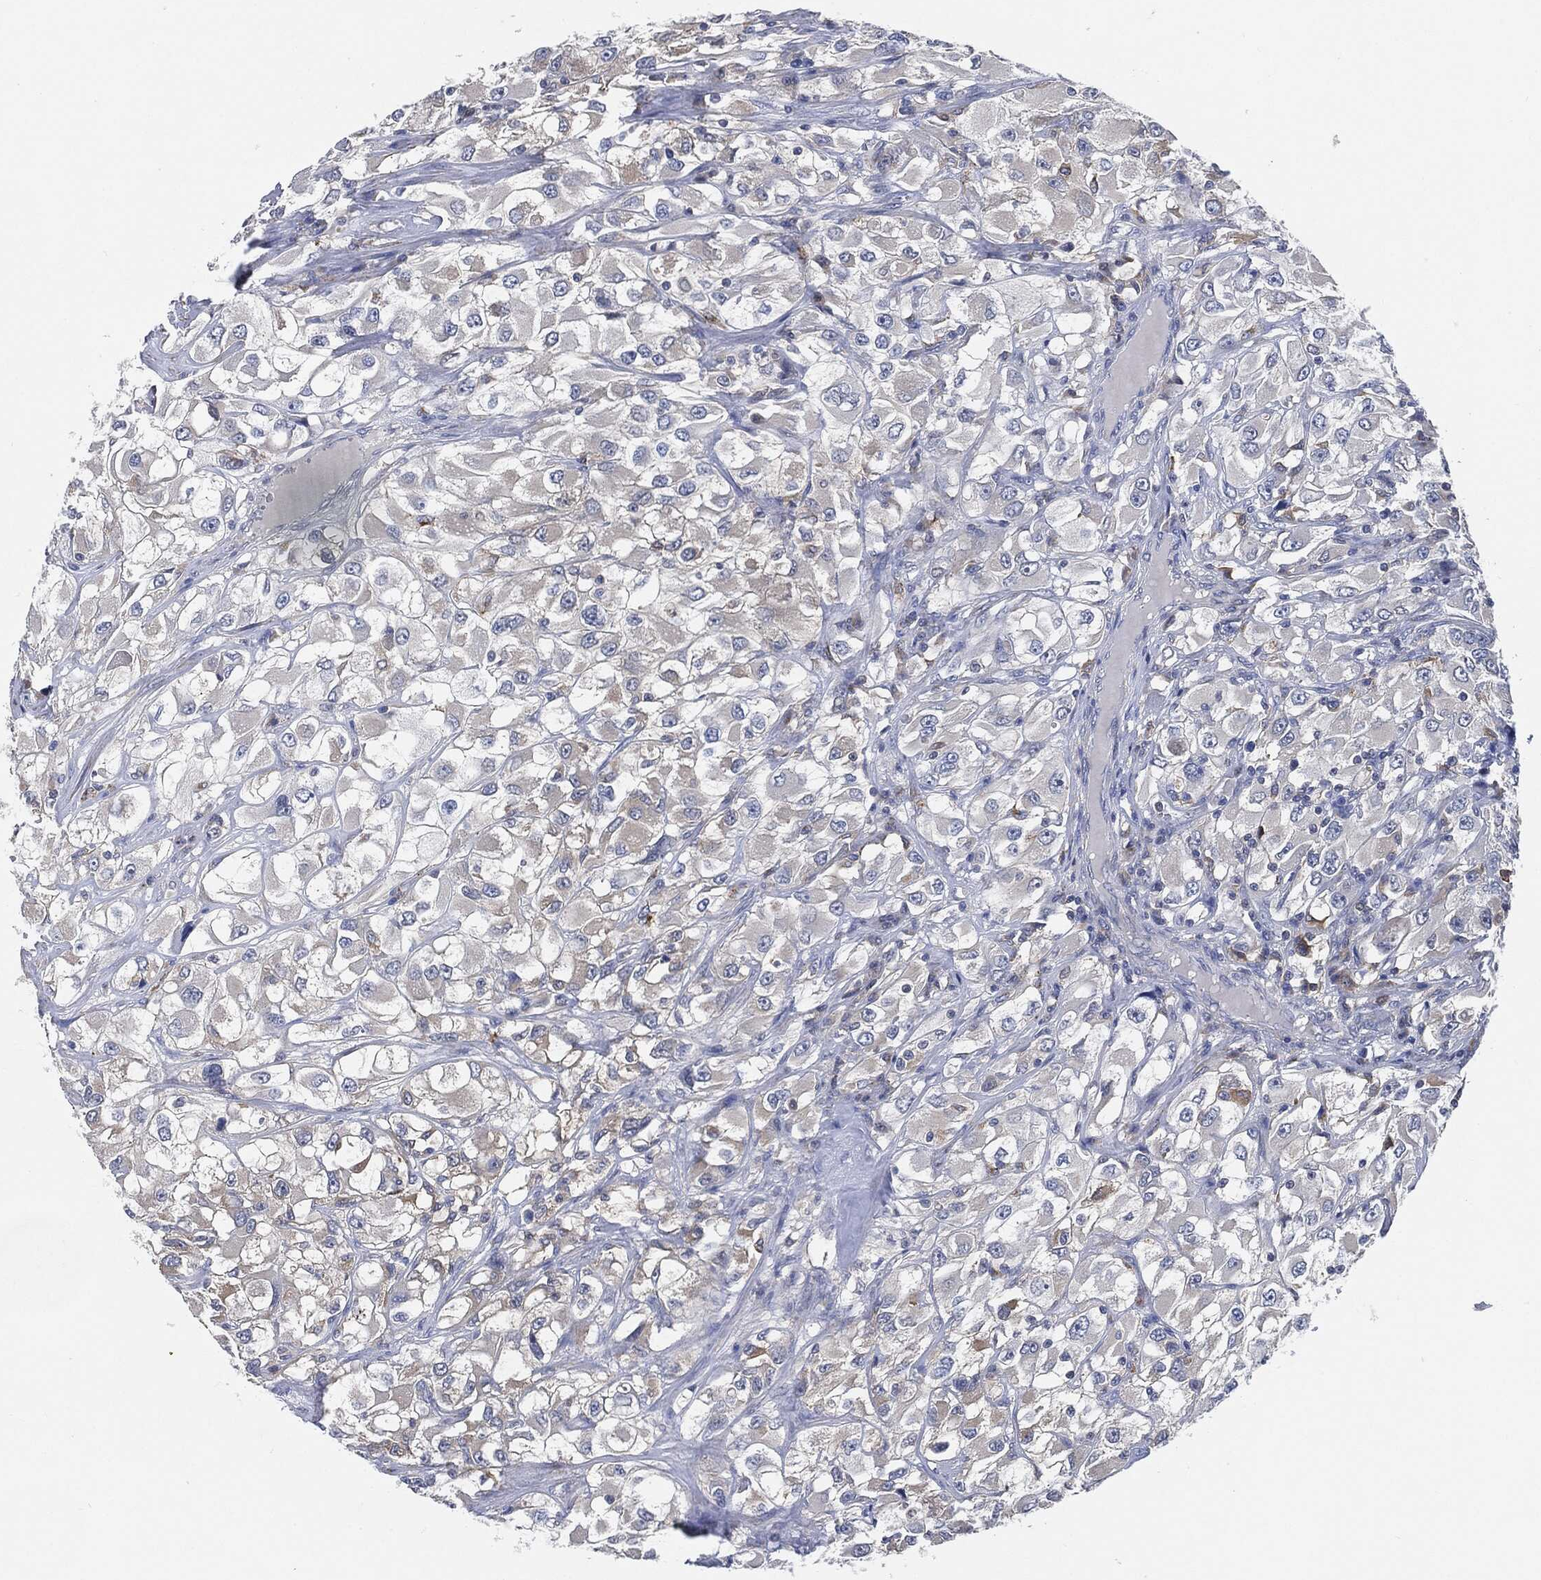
{"staining": {"intensity": "moderate", "quantity": "<25%", "location": "cytoplasmic/membranous"}, "tissue": "renal cancer", "cell_type": "Tumor cells", "image_type": "cancer", "snomed": [{"axis": "morphology", "description": "Adenocarcinoma, NOS"}, {"axis": "topography", "description": "Kidney"}], "caption": "An image showing moderate cytoplasmic/membranous staining in approximately <25% of tumor cells in adenocarcinoma (renal), as visualized by brown immunohistochemical staining.", "gene": "VSIG4", "patient": {"sex": "female", "age": 52}}